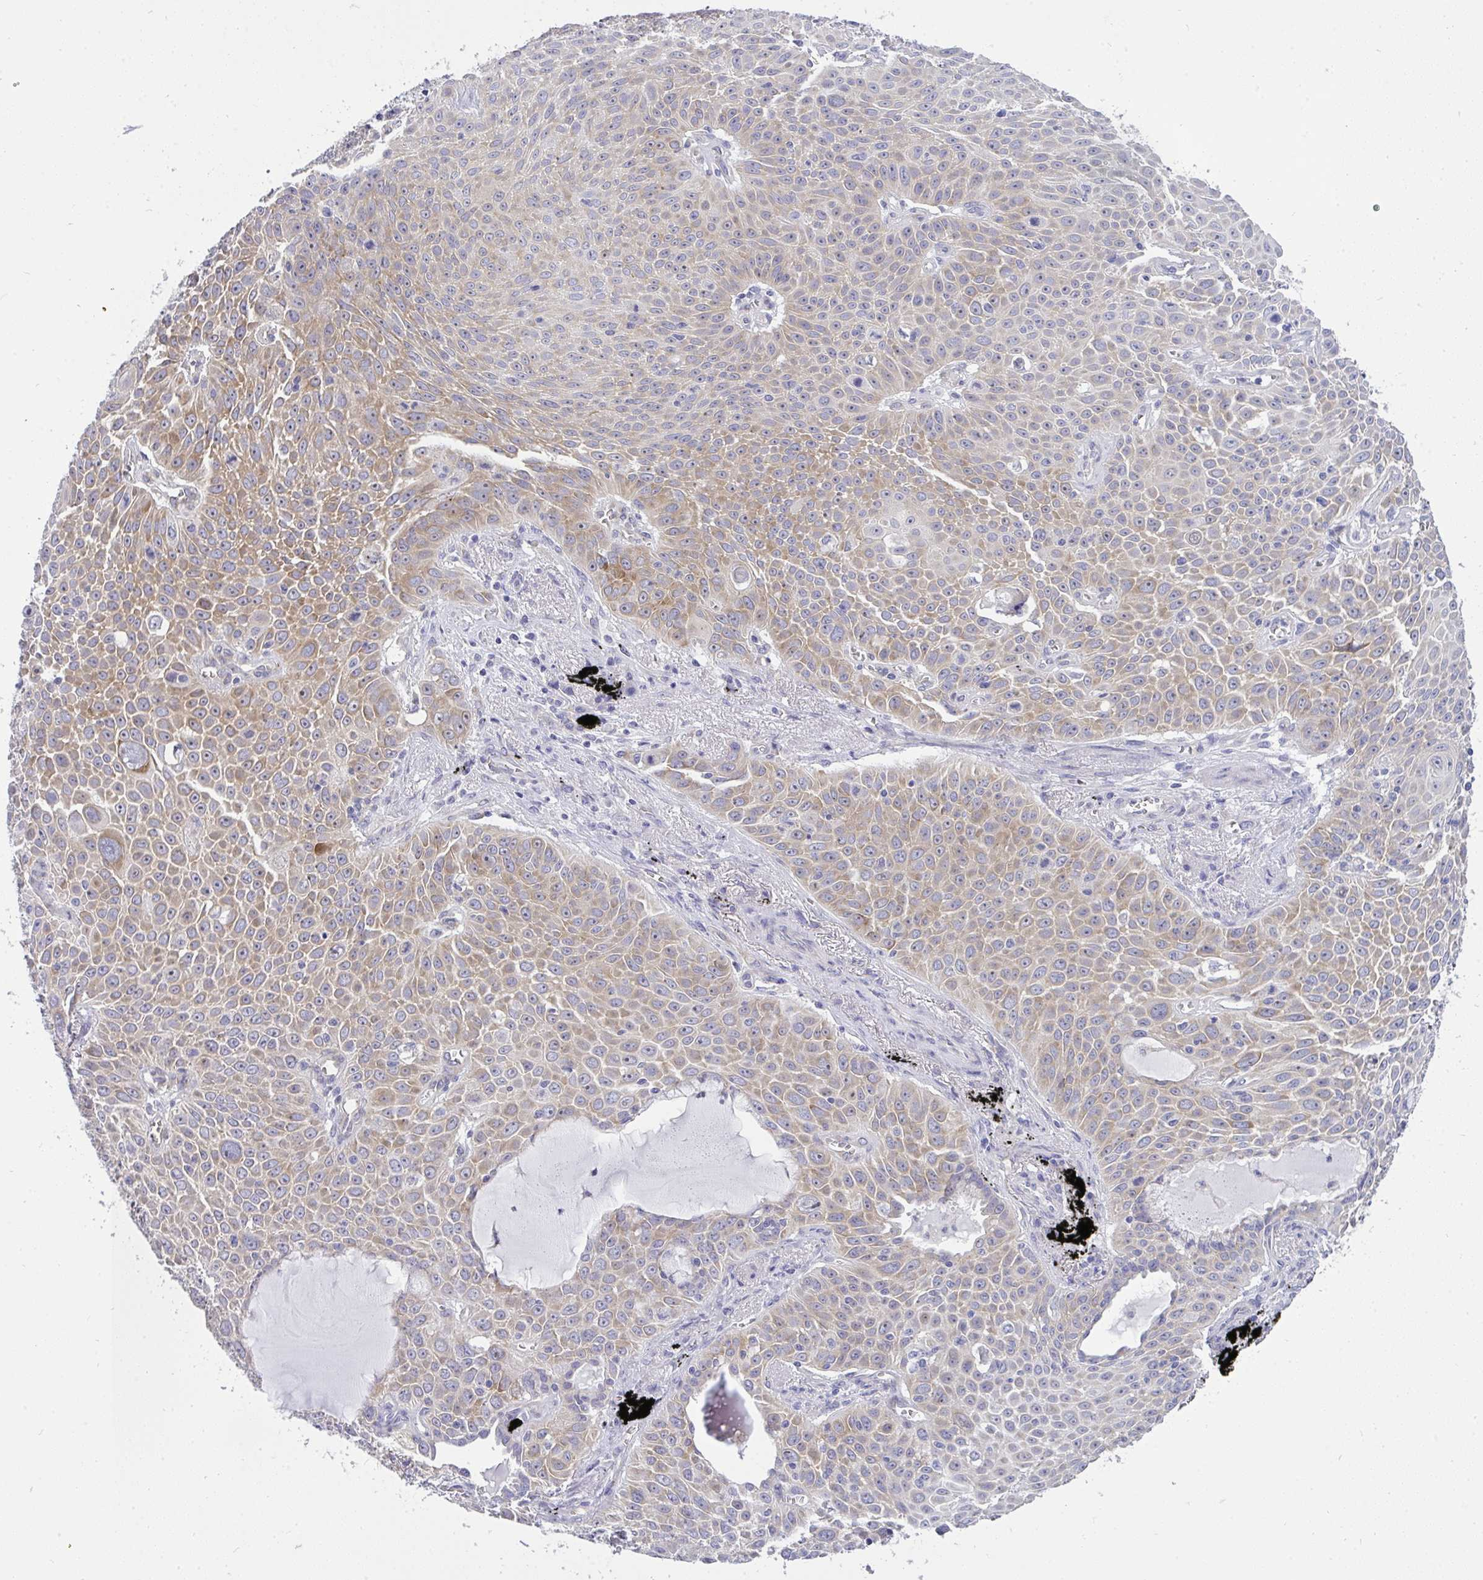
{"staining": {"intensity": "weak", "quantity": "25%-75%", "location": "cytoplasmic/membranous"}, "tissue": "lung cancer", "cell_type": "Tumor cells", "image_type": "cancer", "snomed": [{"axis": "morphology", "description": "Squamous cell carcinoma, NOS"}, {"axis": "morphology", "description": "Squamous cell carcinoma, metastatic, NOS"}, {"axis": "topography", "description": "Lymph node"}, {"axis": "topography", "description": "Lung"}], "caption": "Protein staining exhibits weak cytoplasmic/membranous positivity in approximately 25%-75% of tumor cells in lung squamous cell carcinoma.", "gene": "VGLL3", "patient": {"sex": "female", "age": 62}}